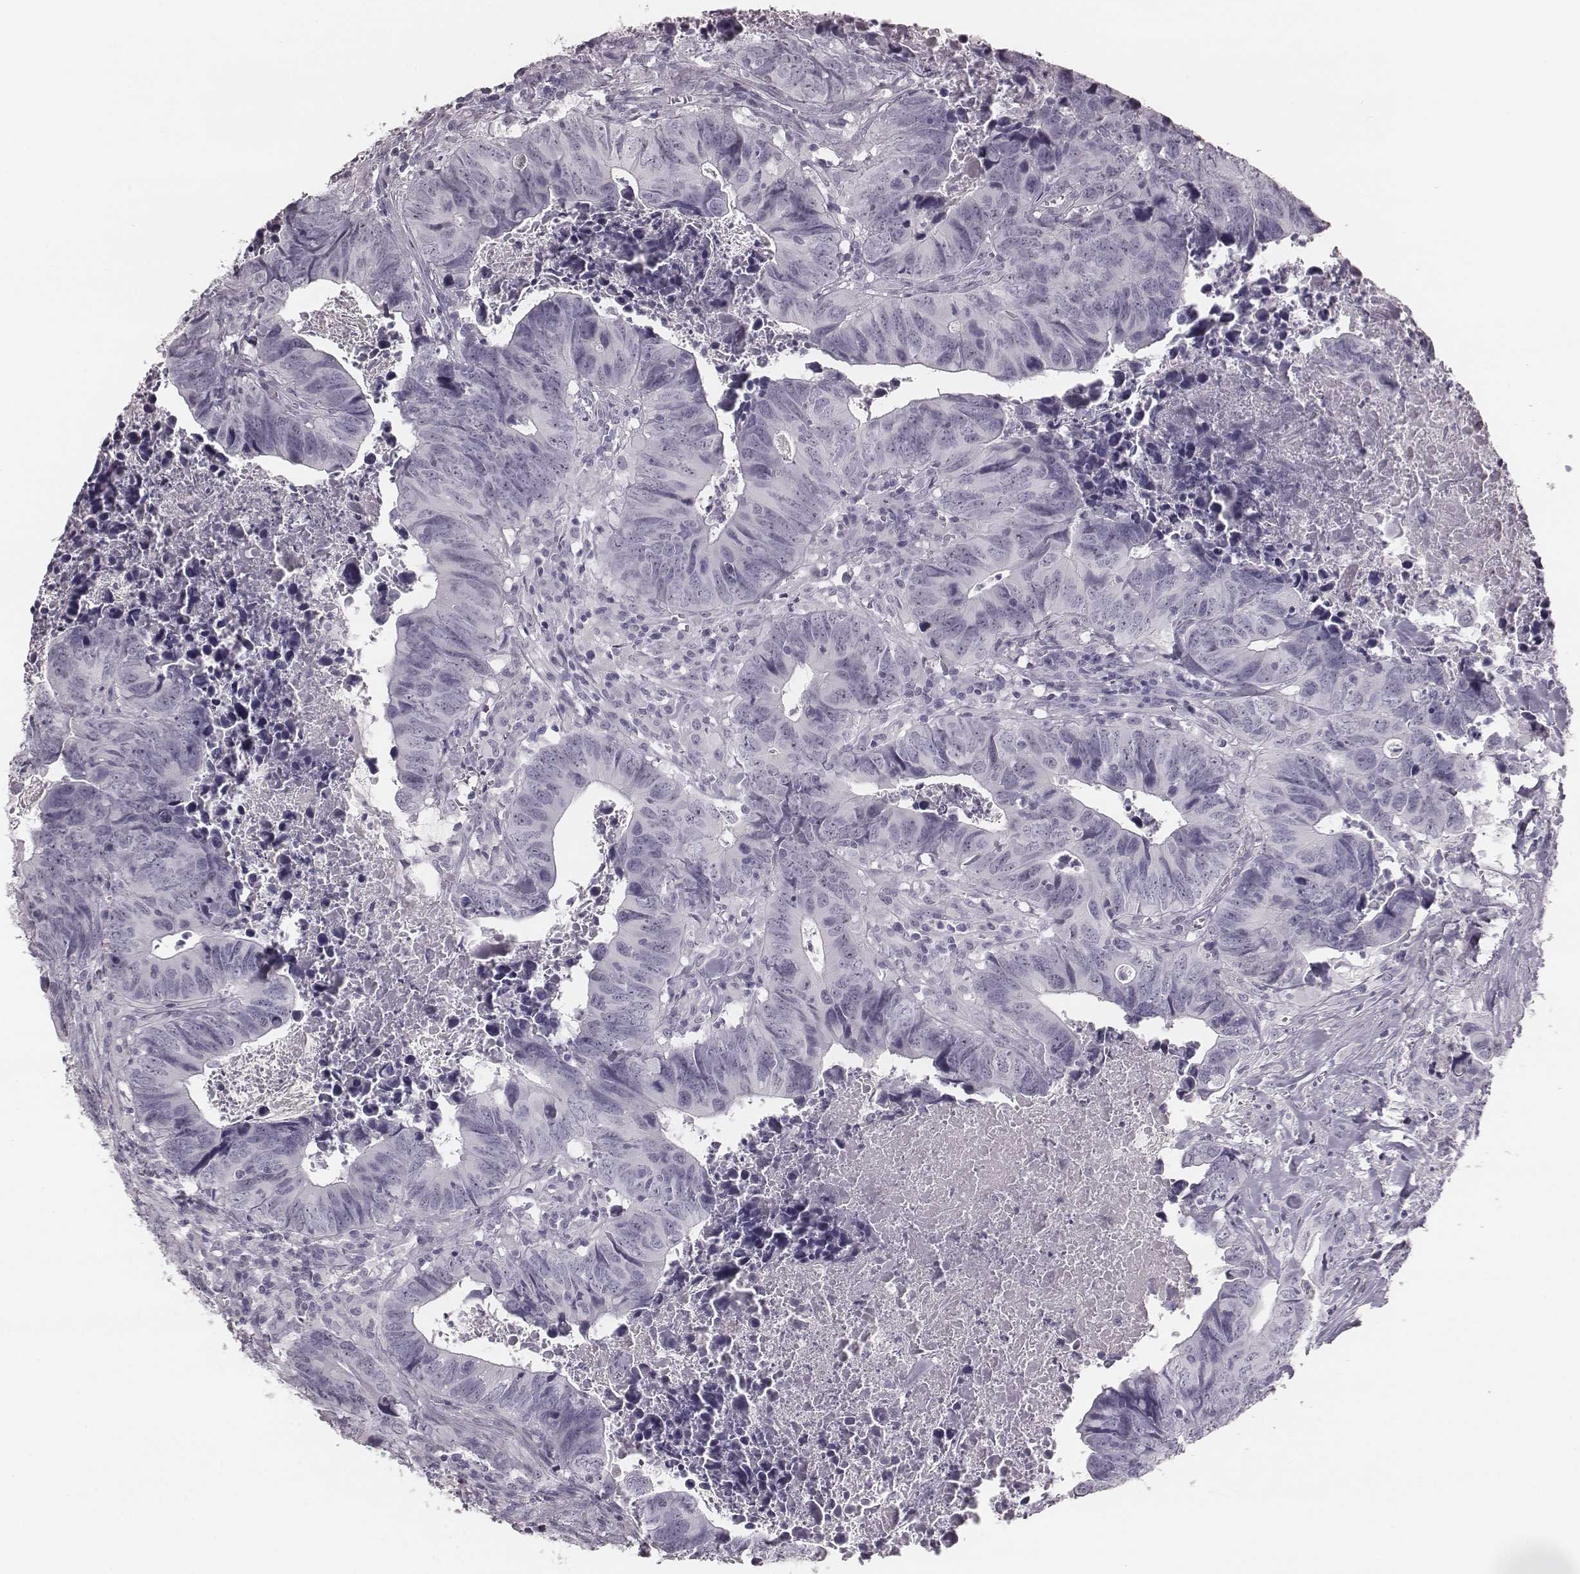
{"staining": {"intensity": "negative", "quantity": "none", "location": "none"}, "tissue": "colorectal cancer", "cell_type": "Tumor cells", "image_type": "cancer", "snomed": [{"axis": "morphology", "description": "Adenocarcinoma, NOS"}, {"axis": "topography", "description": "Colon"}], "caption": "Colorectal adenocarcinoma was stained to show a protein in brown. There is no significant staining in tumor cells.", "gene": "KRT74", "patient": {"sex": "female", "age": 82}}